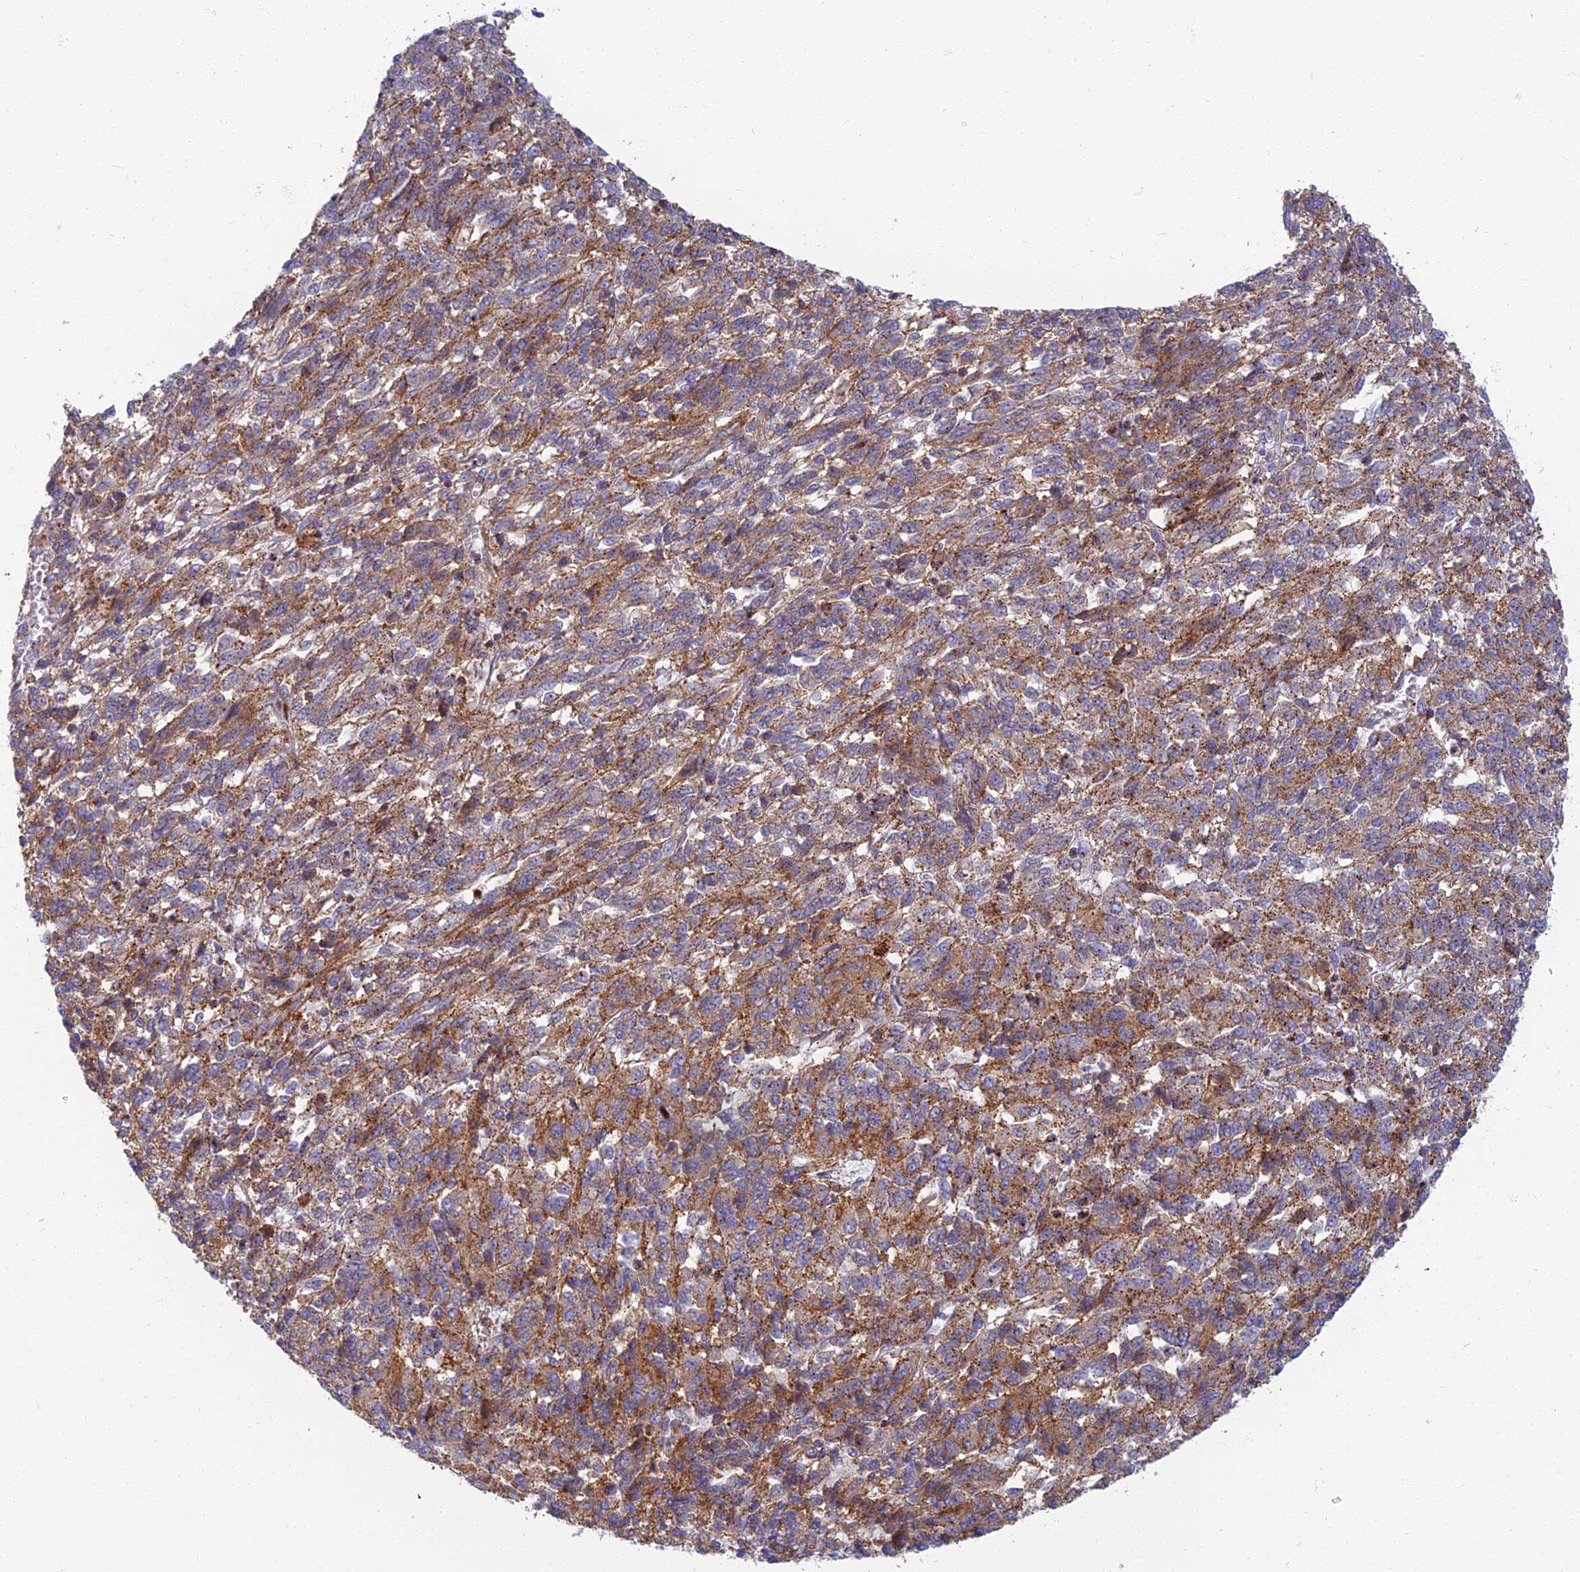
{"staining": {"intensity": "moderate", "quantity": ">75%", "location": "cytoplasmic/membranous"}, "tissue": "melanoma", "cell_type": "Tumor cells", "image_type": "cancer", "snomed": [{"axis": "morphology", "description": "Malignant melanoma, Metastatic site"}, {"axis": "topography", "description": "Lung"}], "caption": "This is an image of immunohistochemistry (IHC) staining of malignant melanoma (metastatic site), which shows moderate positivity in the cytoplasmic/membranous of tumor cells.", "gene": "CHMP4B", "patient": {"sex": "male", "age": 64}}